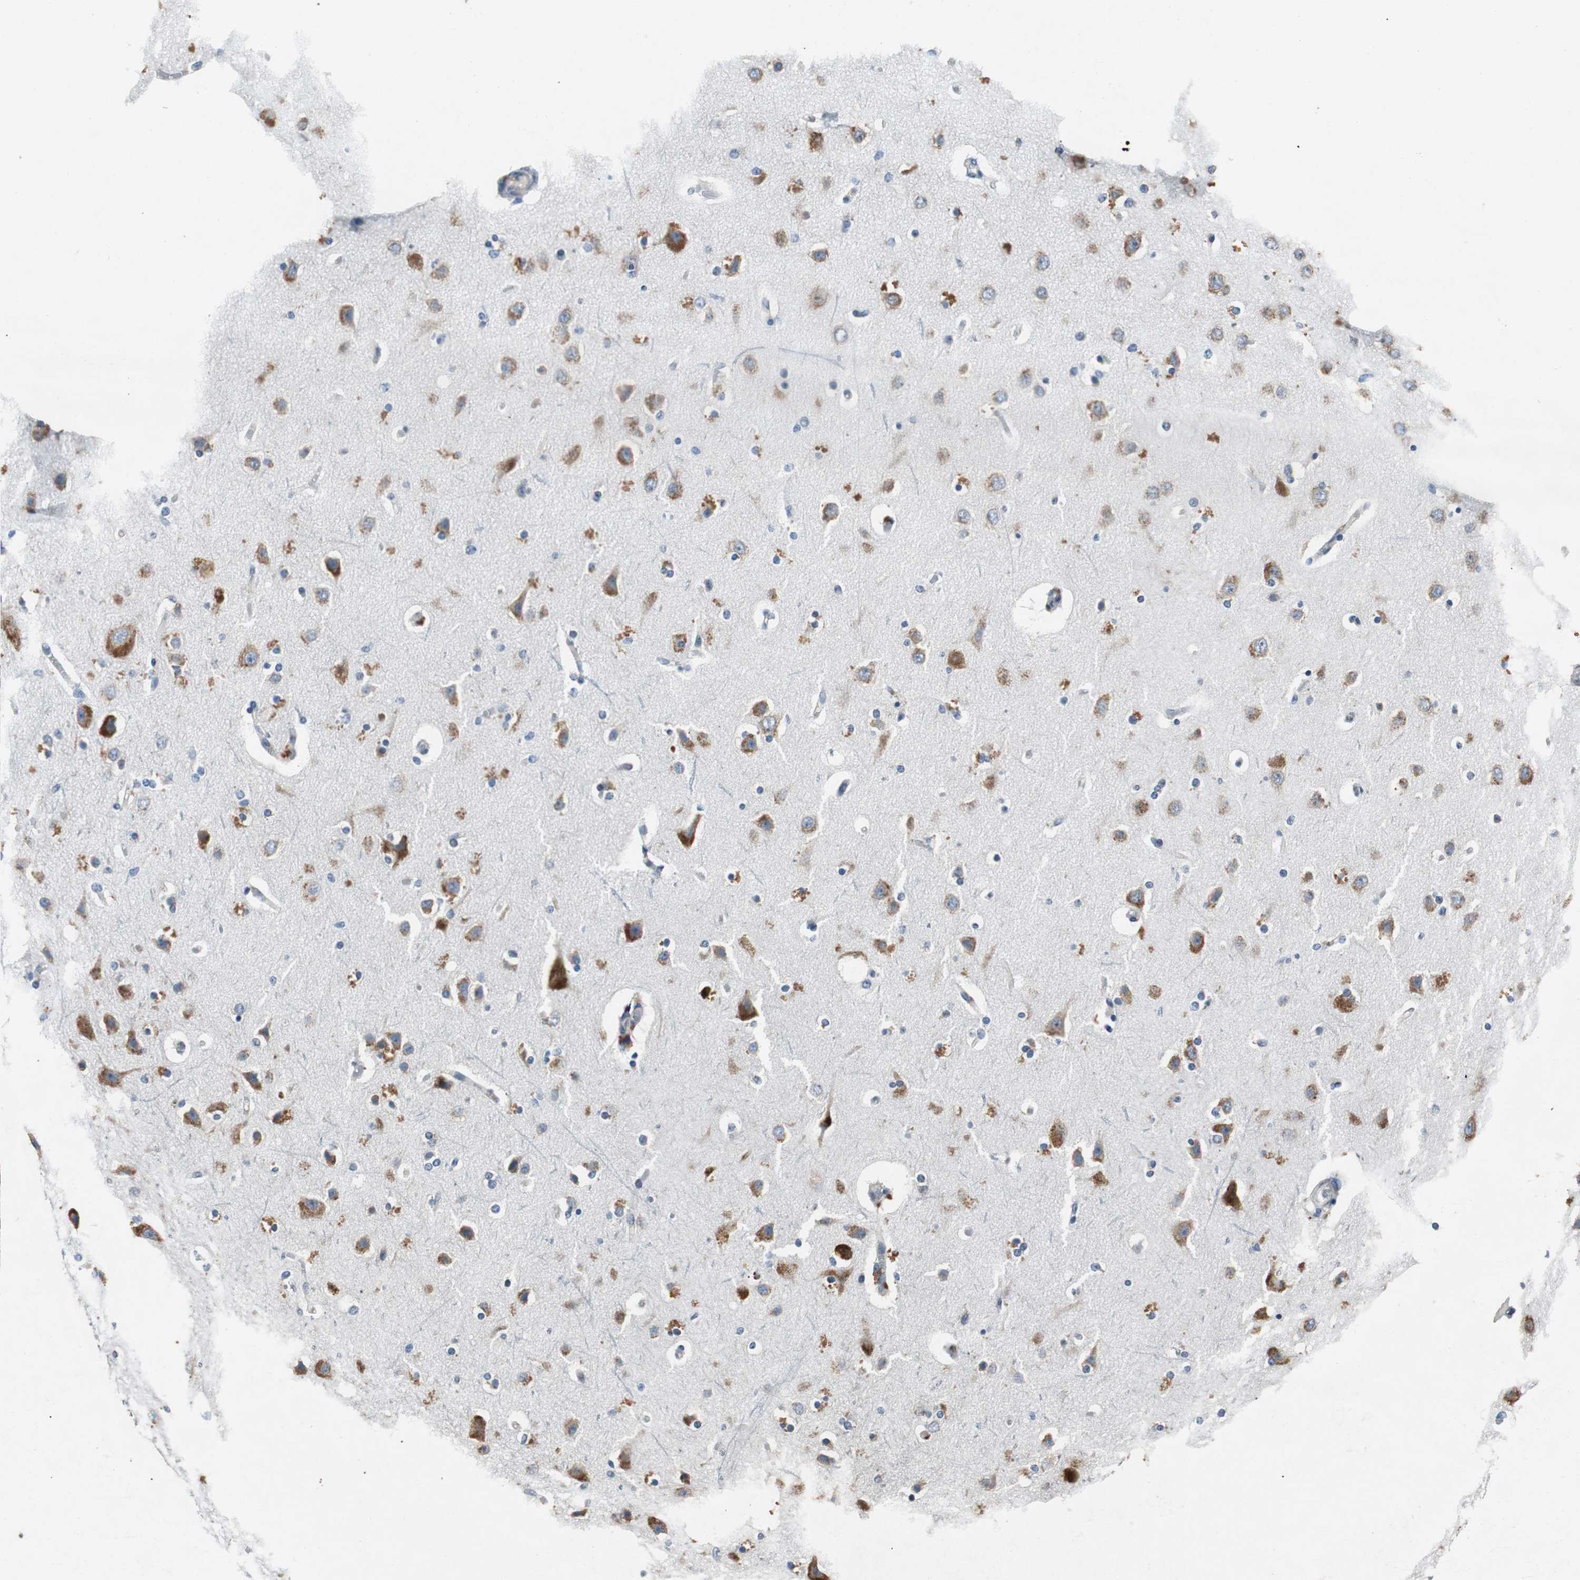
{"staining": {"intensity": "negative", "quantity": "none", "location": "none"}, "tissue": "cerebral cortex", "cell_type": "Endothelial cells", "image_type": "normal", "snomed": [{"axis": "morphology", "description": "Normal tissue, NOS"}, {"axis": "topography", "description": "Cerebral cortex"}], "caption": "Image shows no protein expression in endothelial cells of unremarkable cerebral cortex. (Stains: DAB immunohistochemistry with hematoxylin counter stain, Microscopy: brightfield microscopy at high magnification).", "gene": "RPL35", "patient": {"sex": "female", "age": 54}}